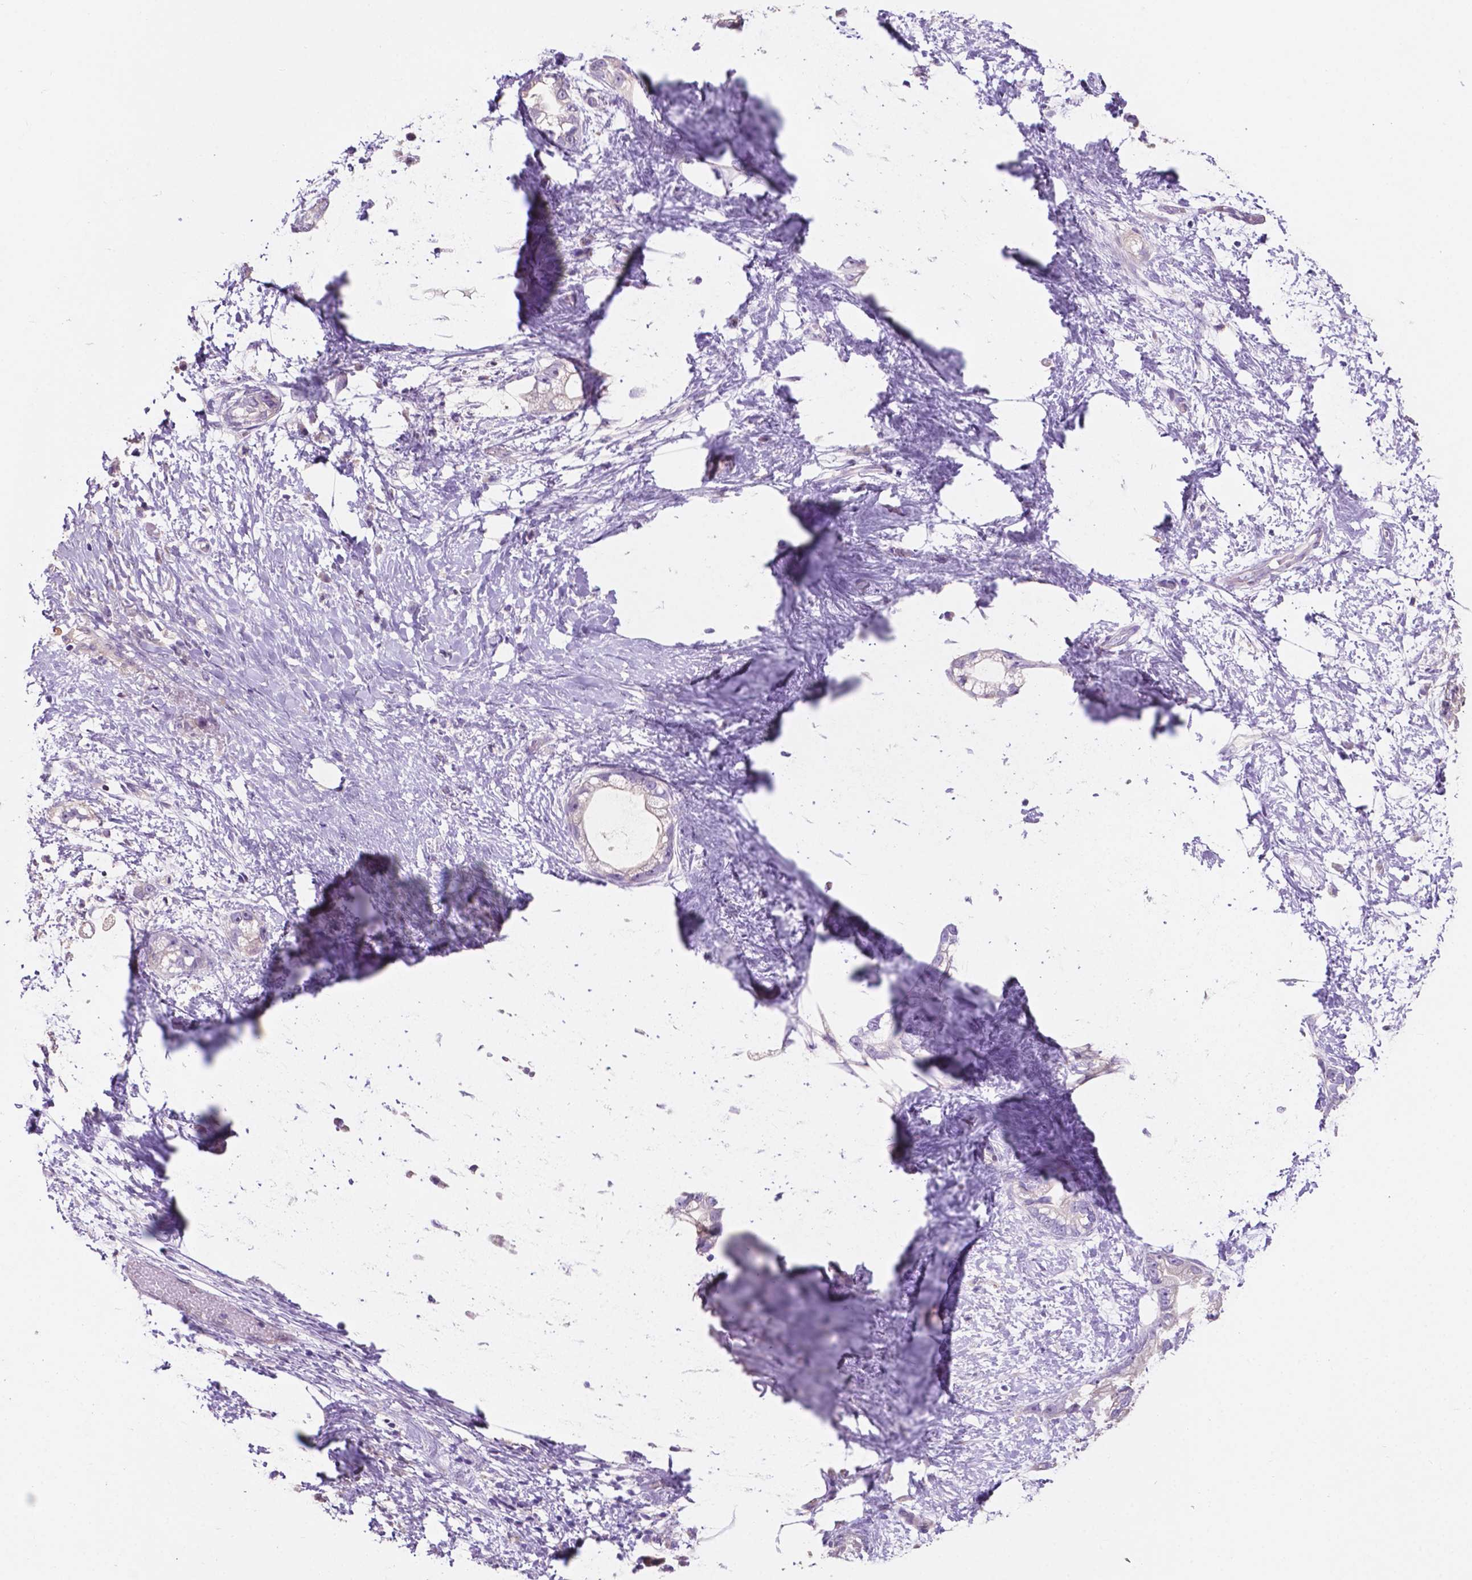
{"staining": {"intensity": "negative", "quantity": "none", "location": "none"}, "tissue": "stomach cancer", "cell_type": "Tumor cells", "image_type": "cancer", "snomed": [{"axis": "morphology", "description": "Adenocarcinoma, NOS"}, {"axis": "topography", "description": "Stomach"}], "caption": "The image exhibits no significant positivity in tumor cells of stomach adenocarcinoma.", "gene": "CLDN17", "patient": {"sex": "male", "age": 55}}